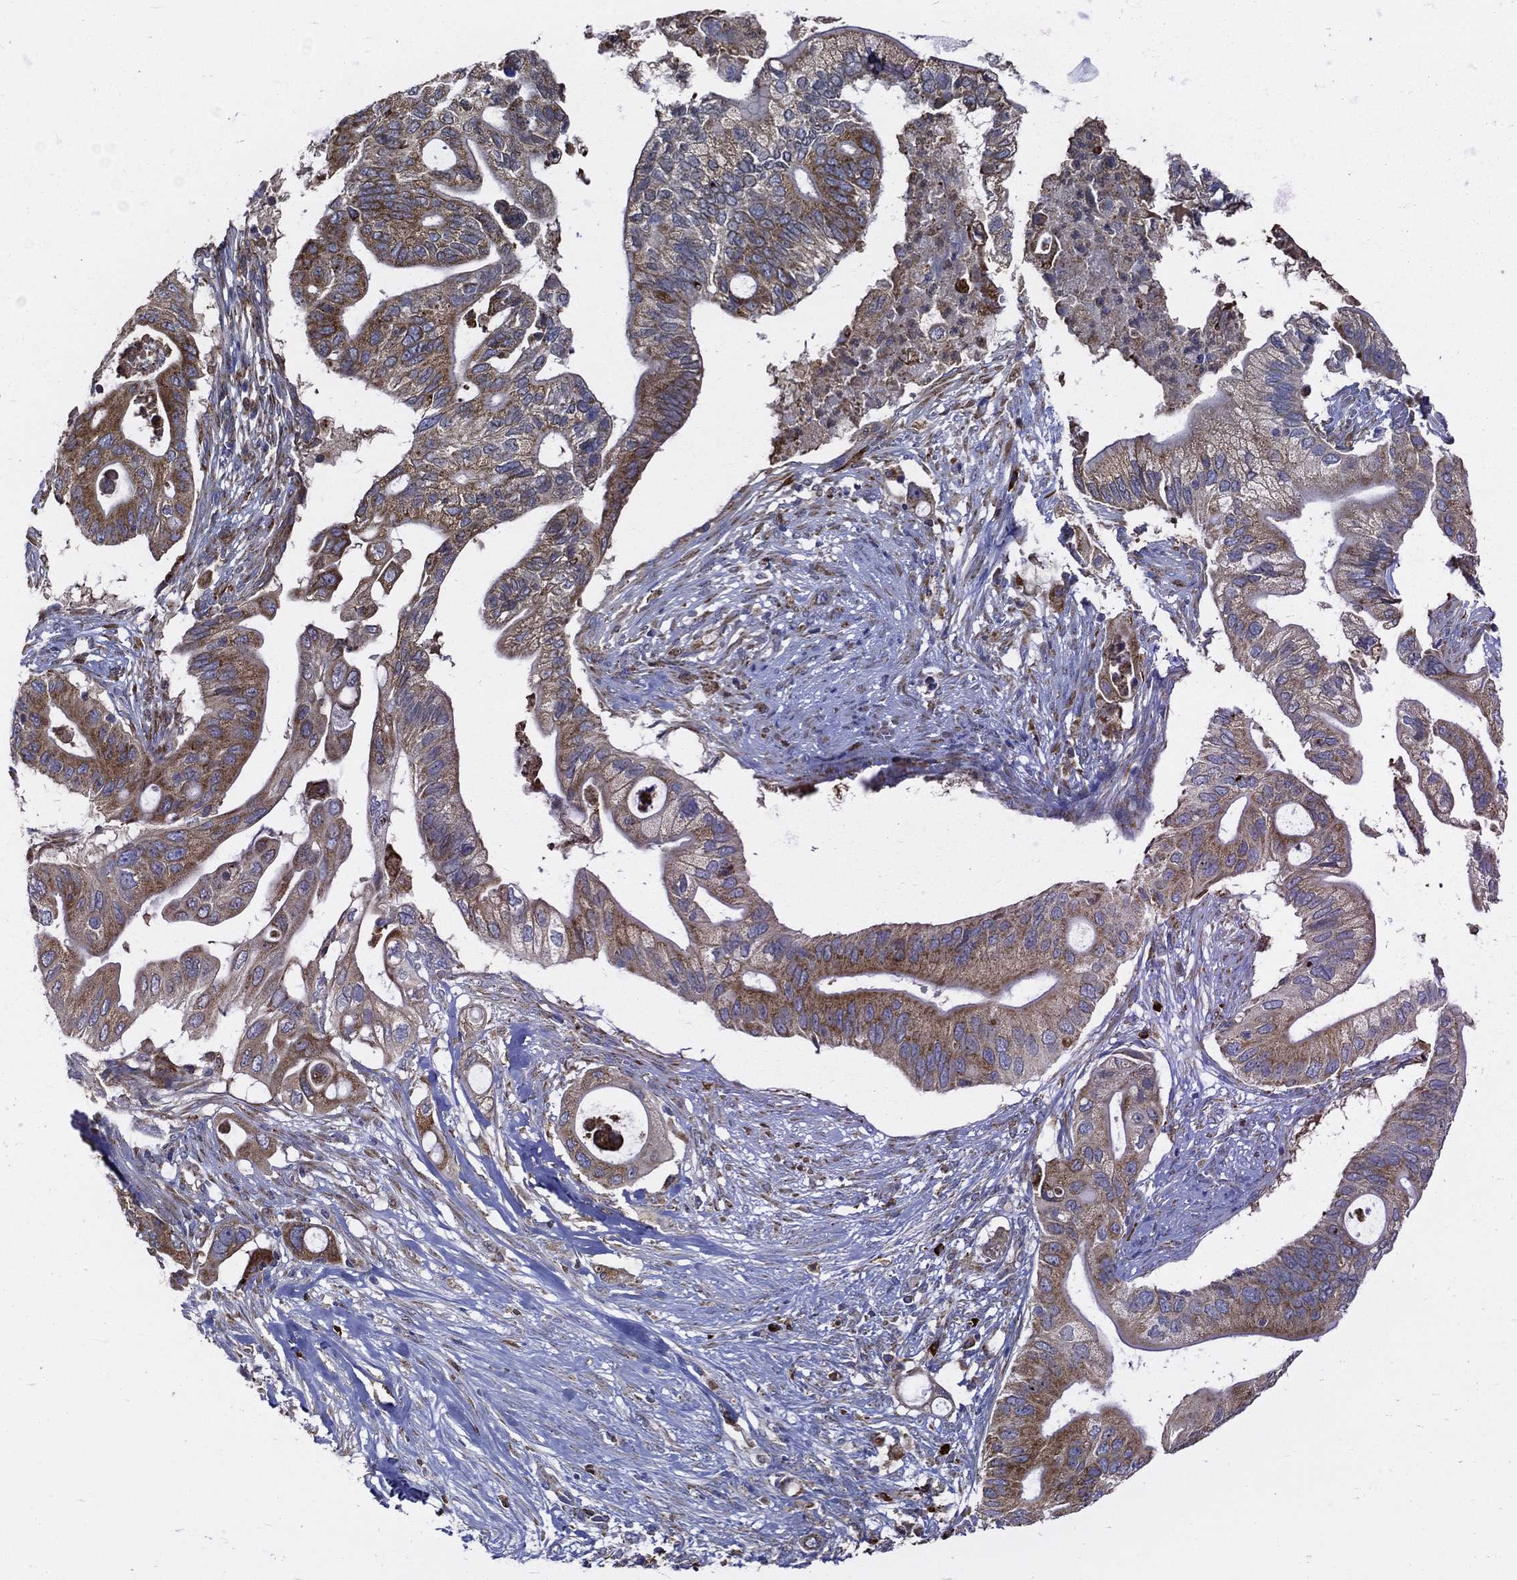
{"staining": {"intensity": "strong", "quantity": "25%-75%", "location": "cytoplasmic/membranous"}, "tissue": "pancreatic cancer", "cell_type": "Tumor cells", "image_type": "cancer", "snomed": [{"axis": "morphology", "description": "Adenocarcinoma, NOS"}, {"axis": "topography", "description": "Pancreas"}], "caption": "Immunohistochemical staining of human pancreatic cancer (adenocarcinoma) reveals high levels of strong cytoplasmic/membranous protein expression in approximately 25%-75% of tumor cells.", "gene": "PRDX4", "patient": {"sex": "female", "age": 72}}